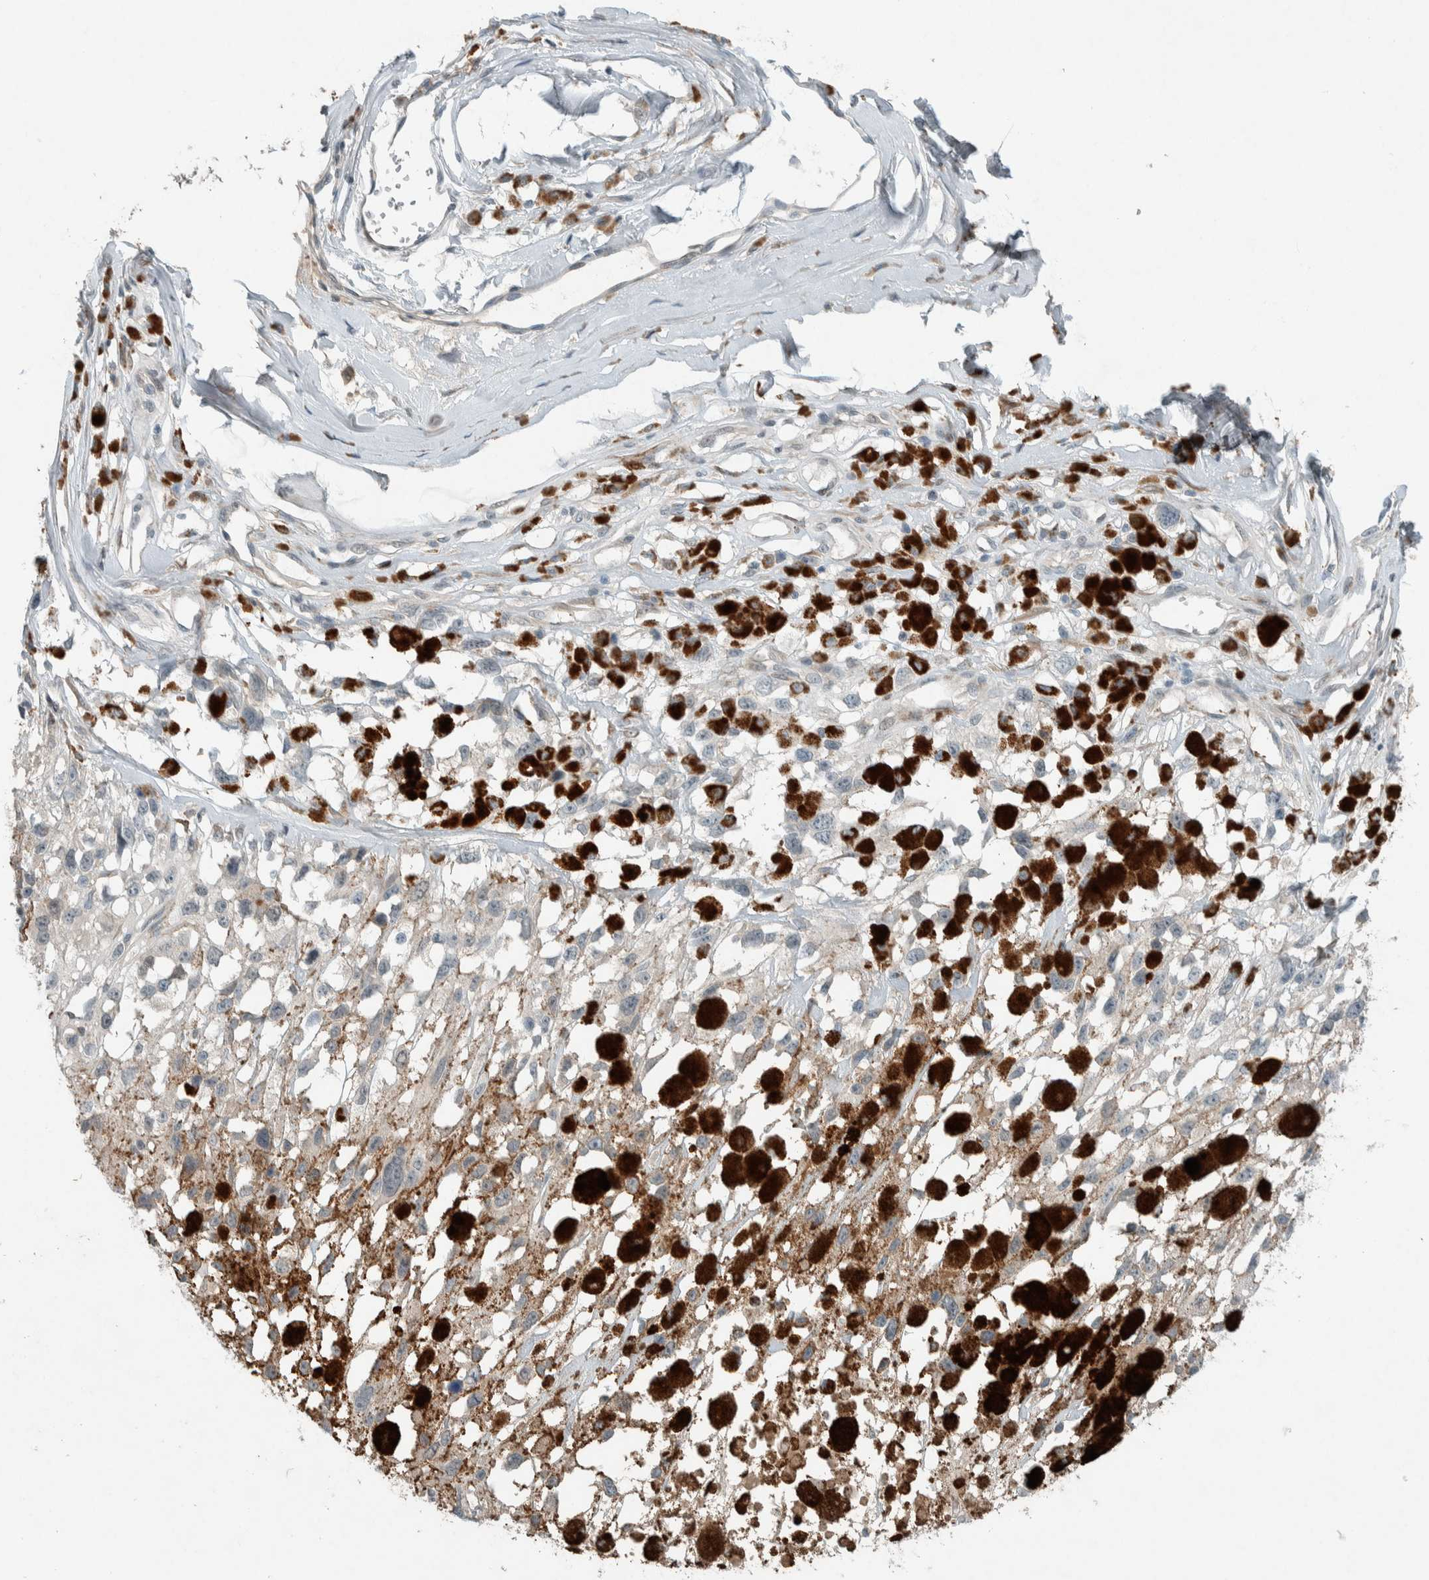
{"staining": {"intensity": "negative", "quantity": "none", "location": "none"}, "tissue": "melanoma", "cell_type": "Tumor cells", "image_type": "cancer", "snomed": [{"axis": "morphology", "description": "Malignant melanoma, Metastatic site"}, {"axis": "topography", "description": "Lymph node"}], "caption": "High power microscopy histopathology image of an immunohistochemistry photomicrograph of melanoma, revealing no significant expression in tumor cells.", "gene": "CERCAM", "patient": {"sex": "male", "age": 59}}